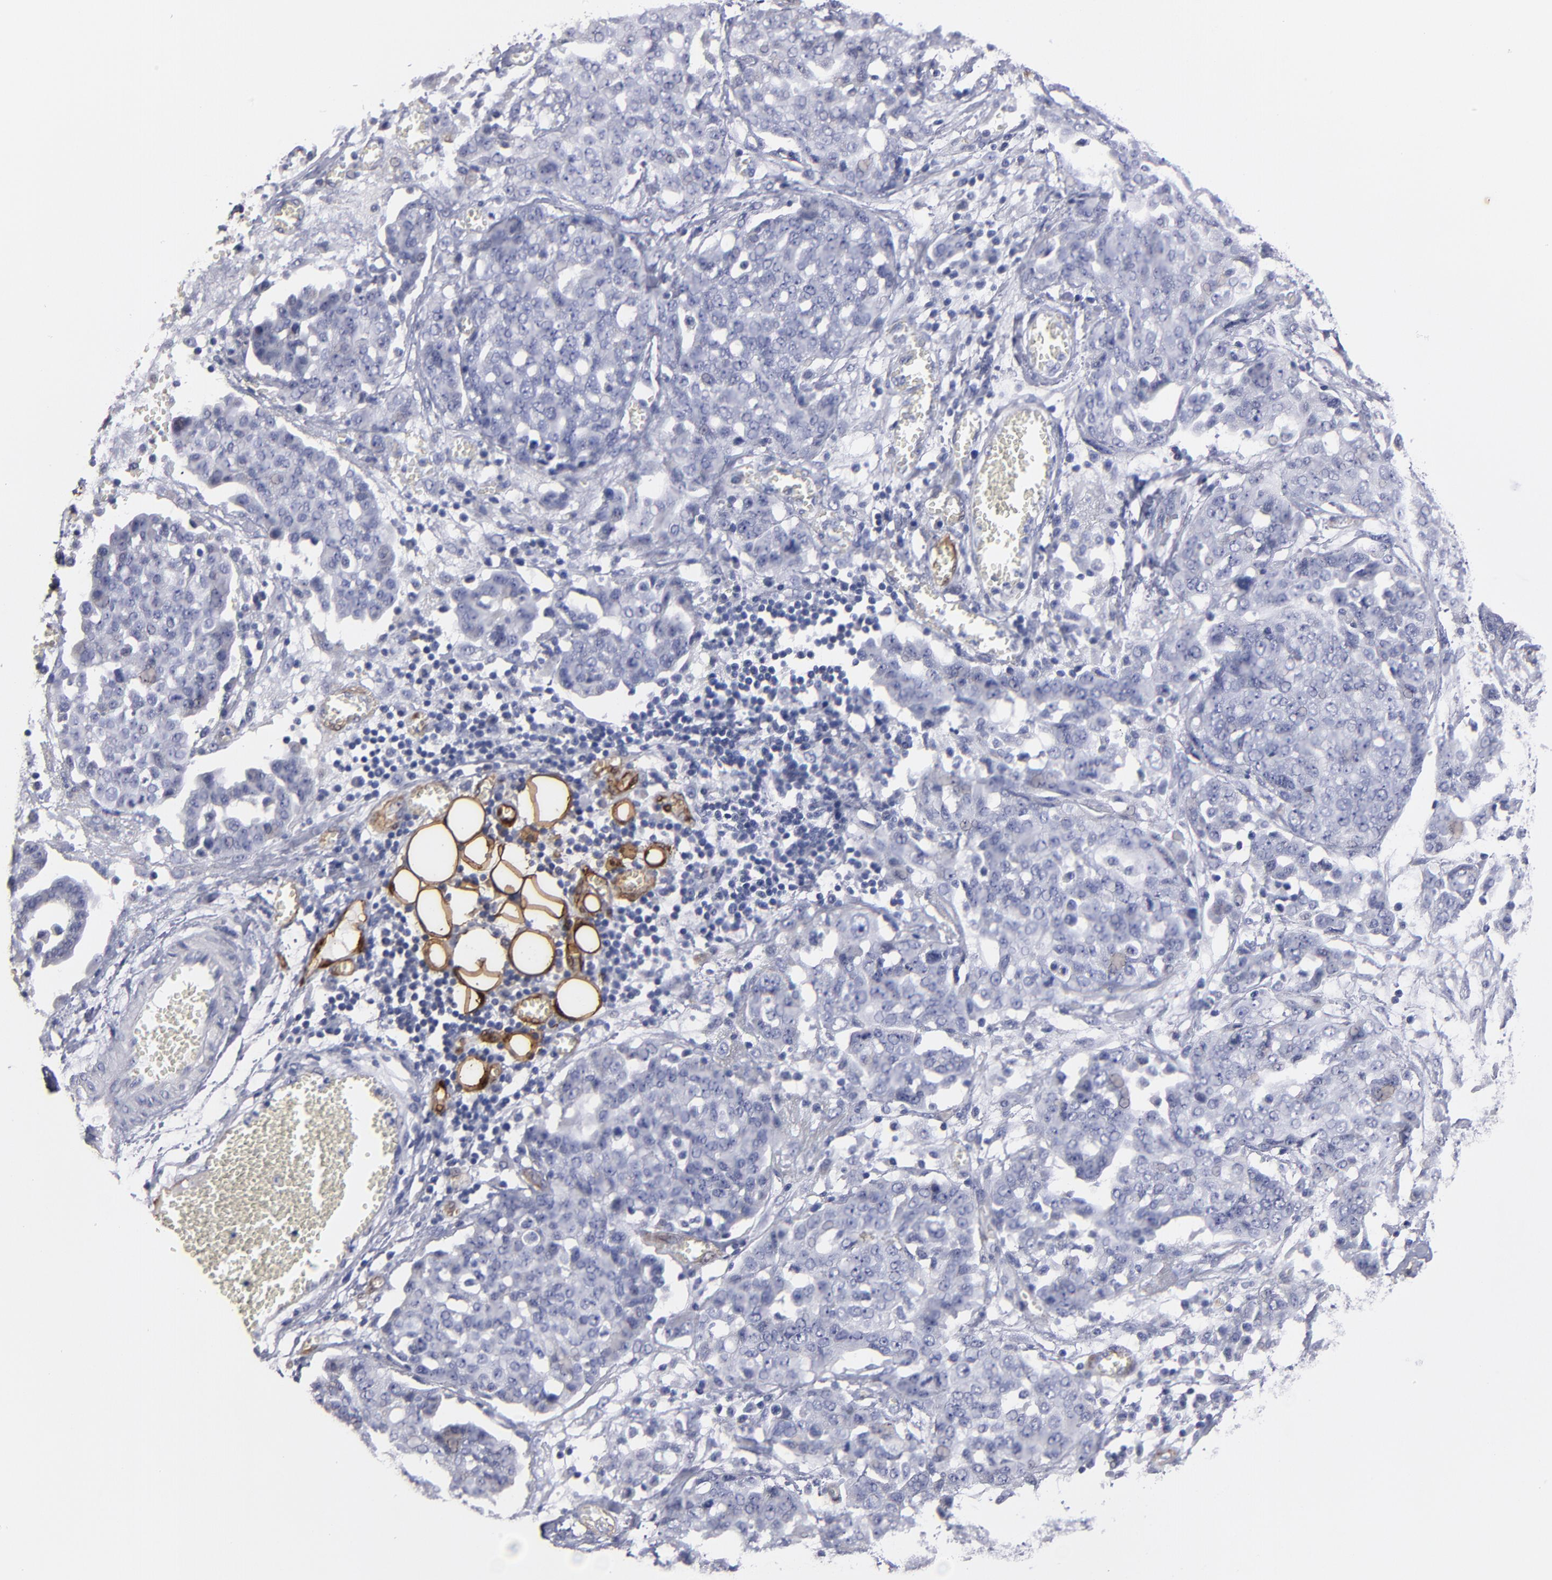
{"staining": {"intensity": "negative", "quantity": "none", "location": "none"}, "tissue": "ovarian cancer", "cell_type": "Tumor cells", "image_type": "cancer", "snomed": [{"axis": "morphology", "description": "Cystadenocarcinoma, serous, NOS"}, {"axis": "topography", "description": "Soft tissue"}, {"axis": "topography", "description": "Ovary"}], "caption": "An image of human serous cystadenocarcinoma (ovarian) is negative for staining in tumor cells.", "gene": "FABP4", "patient": {"sex": "female", "age": 57}}